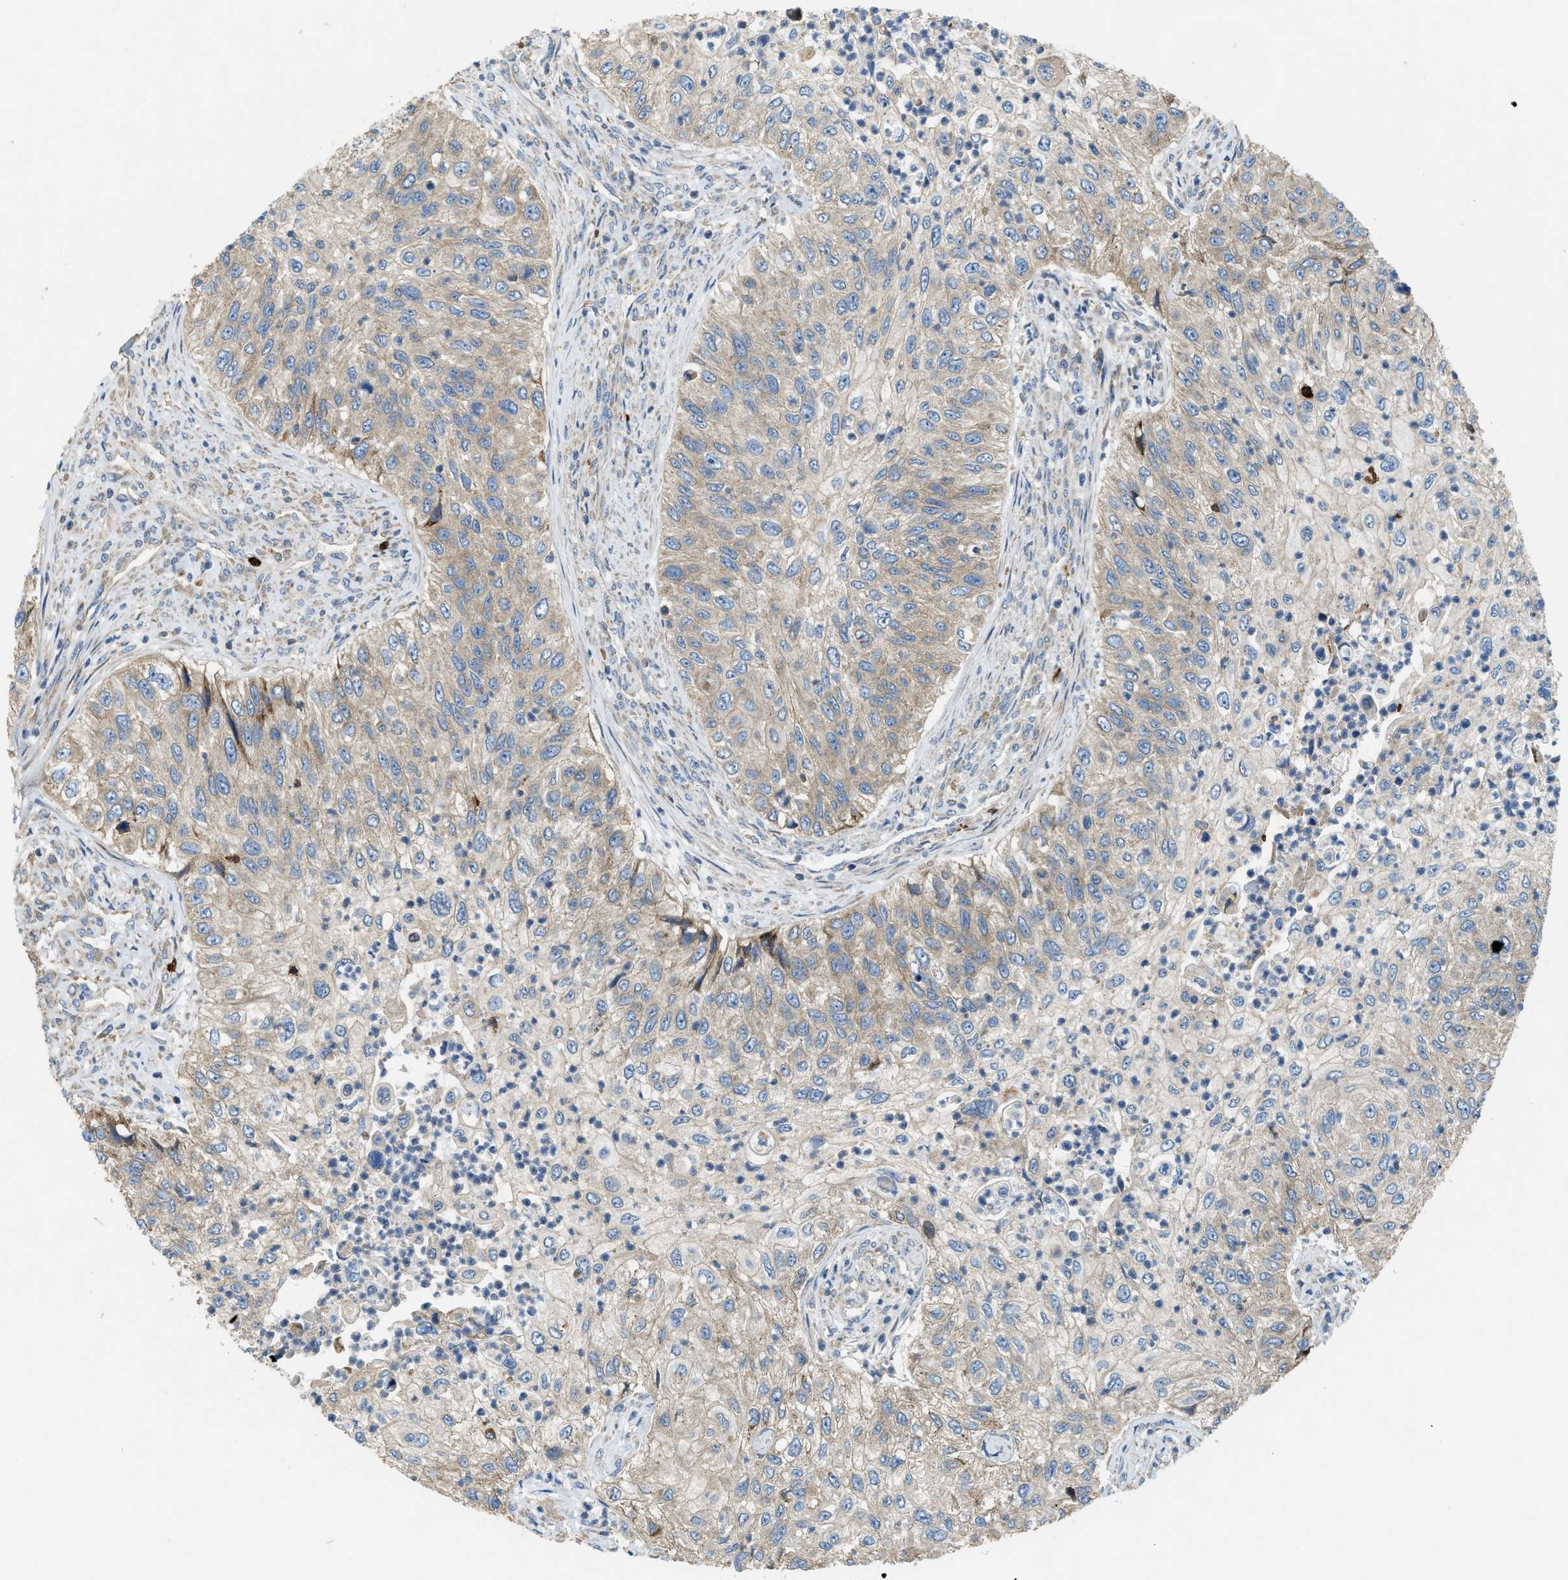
{"staining": {"intensity": "weak", "quantity": ">75%", "location": "cytoplasmic/membranous"}, "tissue": "urothelial cancer", "cell_type": "Tumor cells", "image_type": "cancer", "snomed": [{"axis": "morphology", "description": "Urothelial carcinoma, High grade"}, {"axis": "topography", "description": "Urinary bladder"}], "caption": "Brown immunohistochemical staining in urothelial cancer reveals weak cytoplasmic/membranous positivity in approximately >75% of tumor cells.", "gene": "TMEM68", "patient": {"sex": "female", "age": 60}}